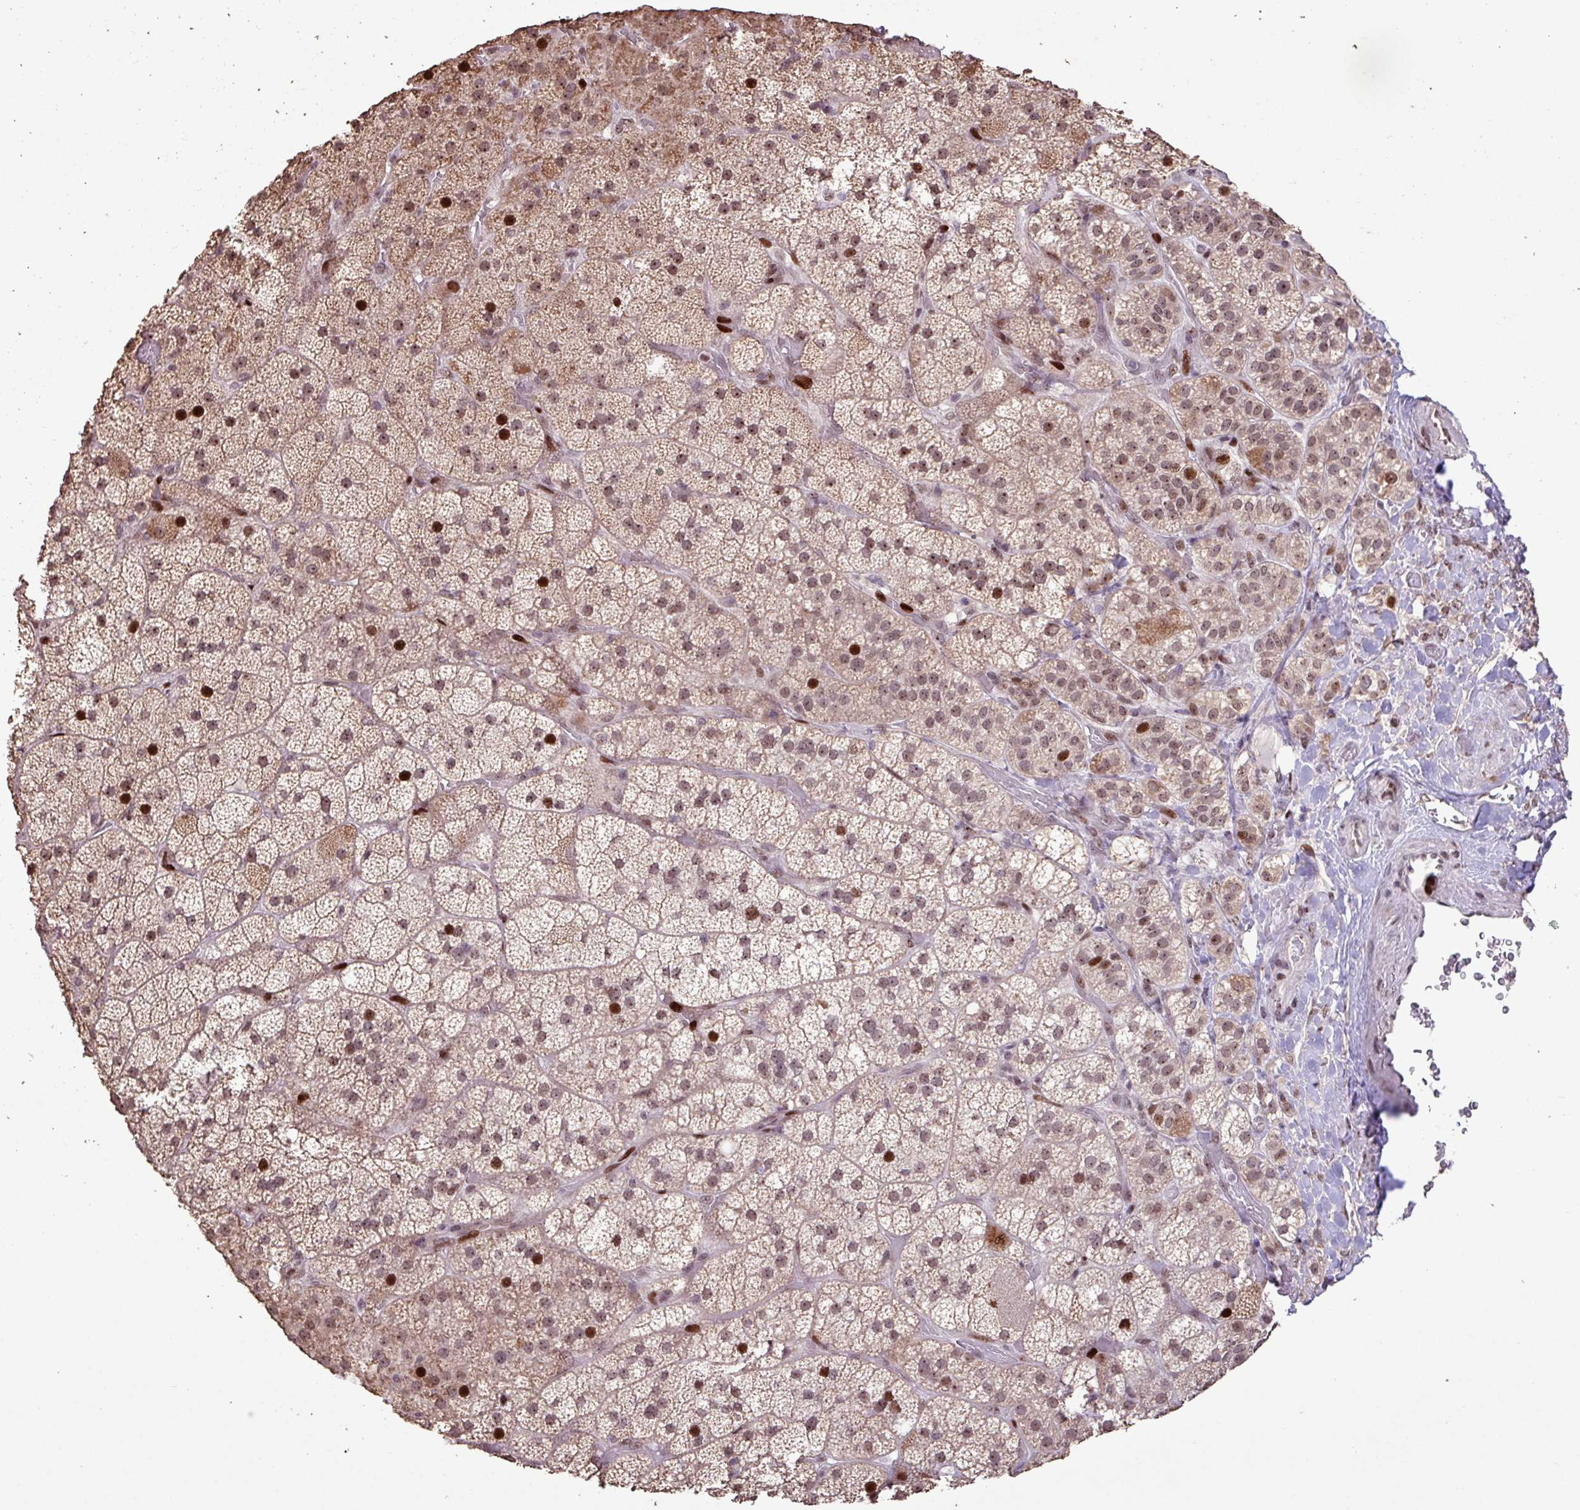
{"staining": {"intensity": "strong", "quantity": "<25%", "location": "nuclear"}, "tissue": "adrenal gland", "cell_type": "Glandular cells", "image_type": "normal", "snomed": [{"axis": "morphology", "description": "Normal tissue, NOS"}, {"axis": "topography", "description": "Adrenal gland"}], "caption": "Immunohistochemical staining of normal human adrenal gland shows medium levels of strong nuclear staining in about <25% of glandular cells. (DAB IHC, brown staining for protein, blue staining for nuclei).", "gene": "ZNF709", "patient": {"sex": "male", "age": 57}}